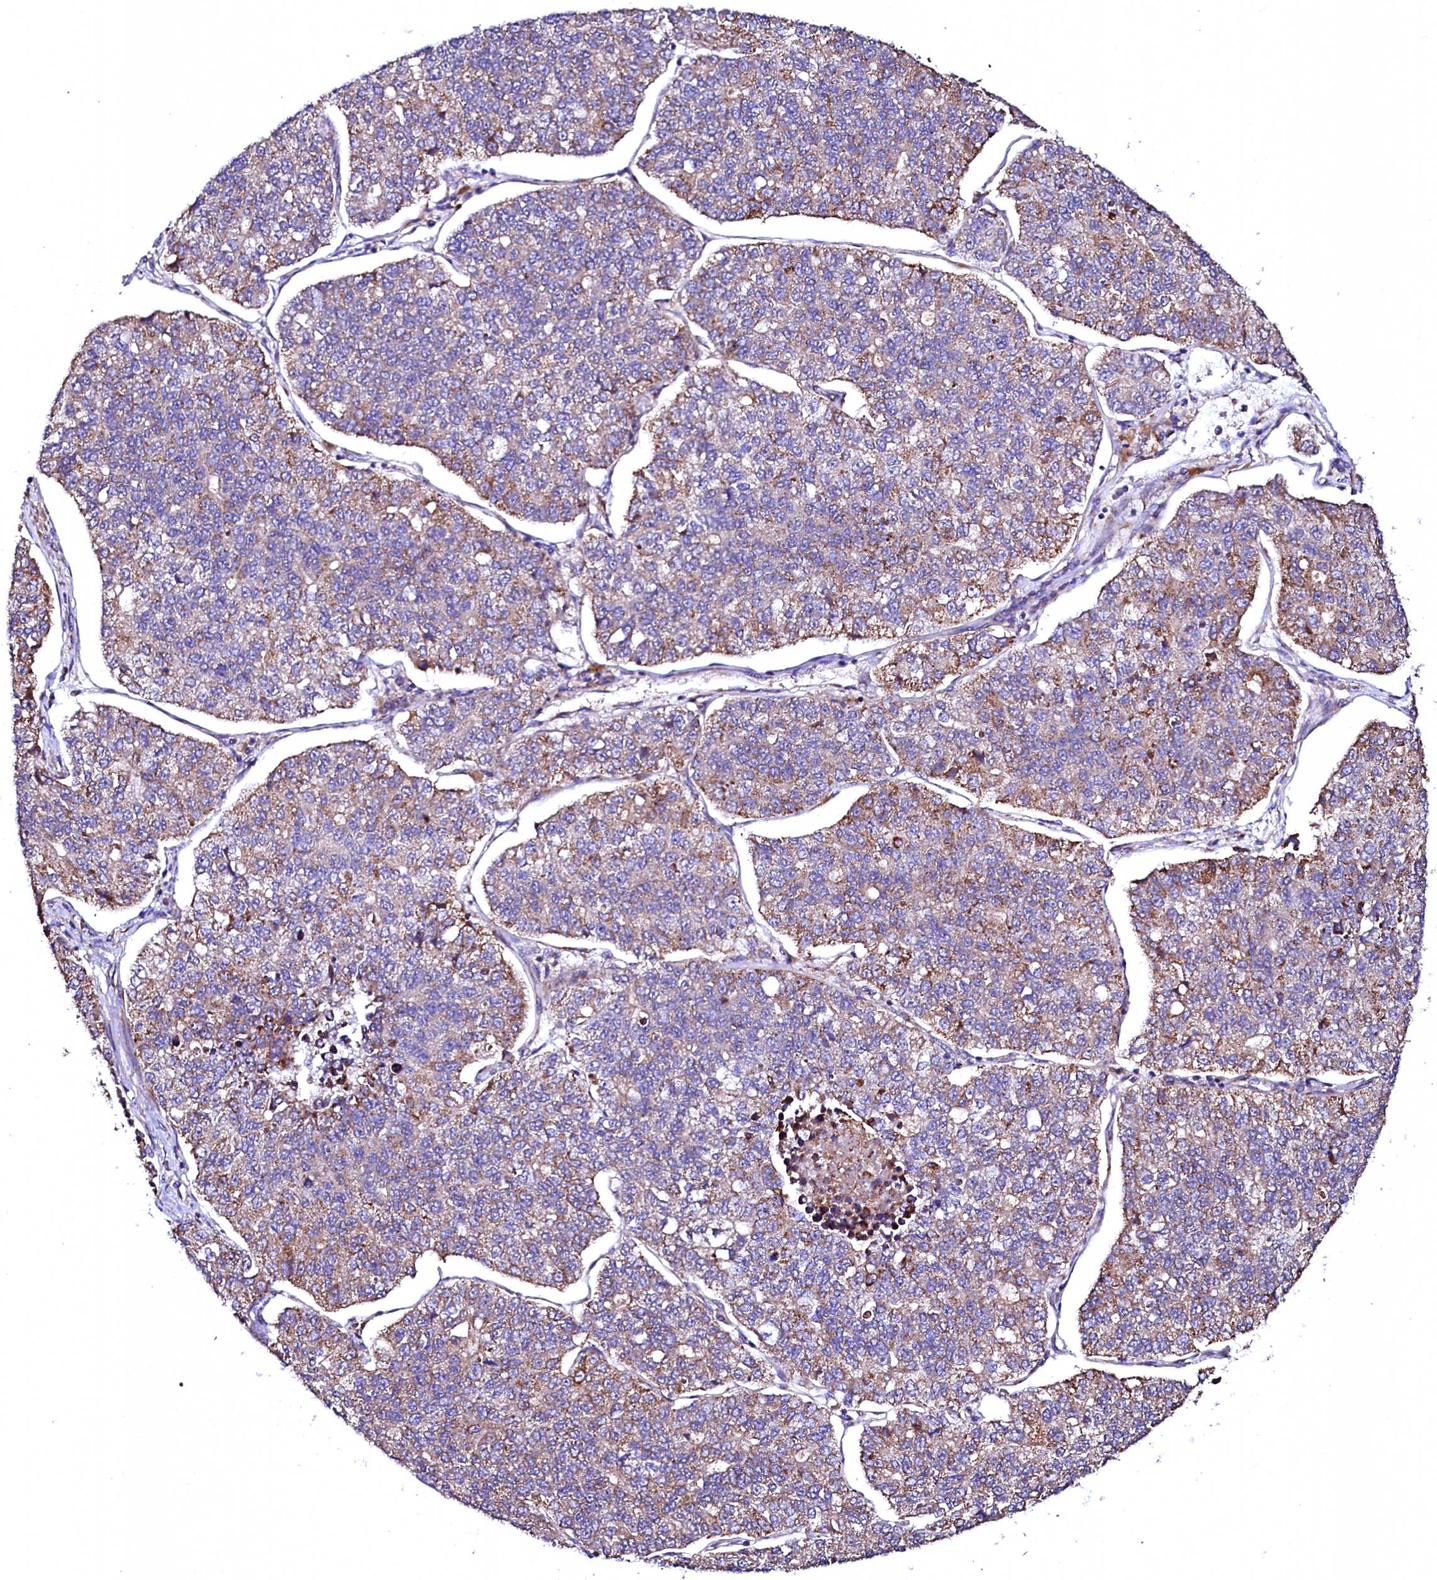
{"staining": {"intensity": "moderate", "quantity": "25%-75%", "location": "cytoplasmic/membranous"}, "tissue": "lung cancer", "cell_type": "Tumor cells", "image_type": "cancer", "snomed": [{"axis": "morphology", "description": "Adenocarcinoma, NOS"}, {"axis": "topography", "description": "Lung"}], "caption": "Immunohistochemical staining of adenocarcinoma (lung) exhibits medium levels of moderate cytoplasmic/membranous protein expression in approximately 25%-75% of tumor cells.", "gene": "UBE3C", "patient": {"sex": "male", "age": 49}}